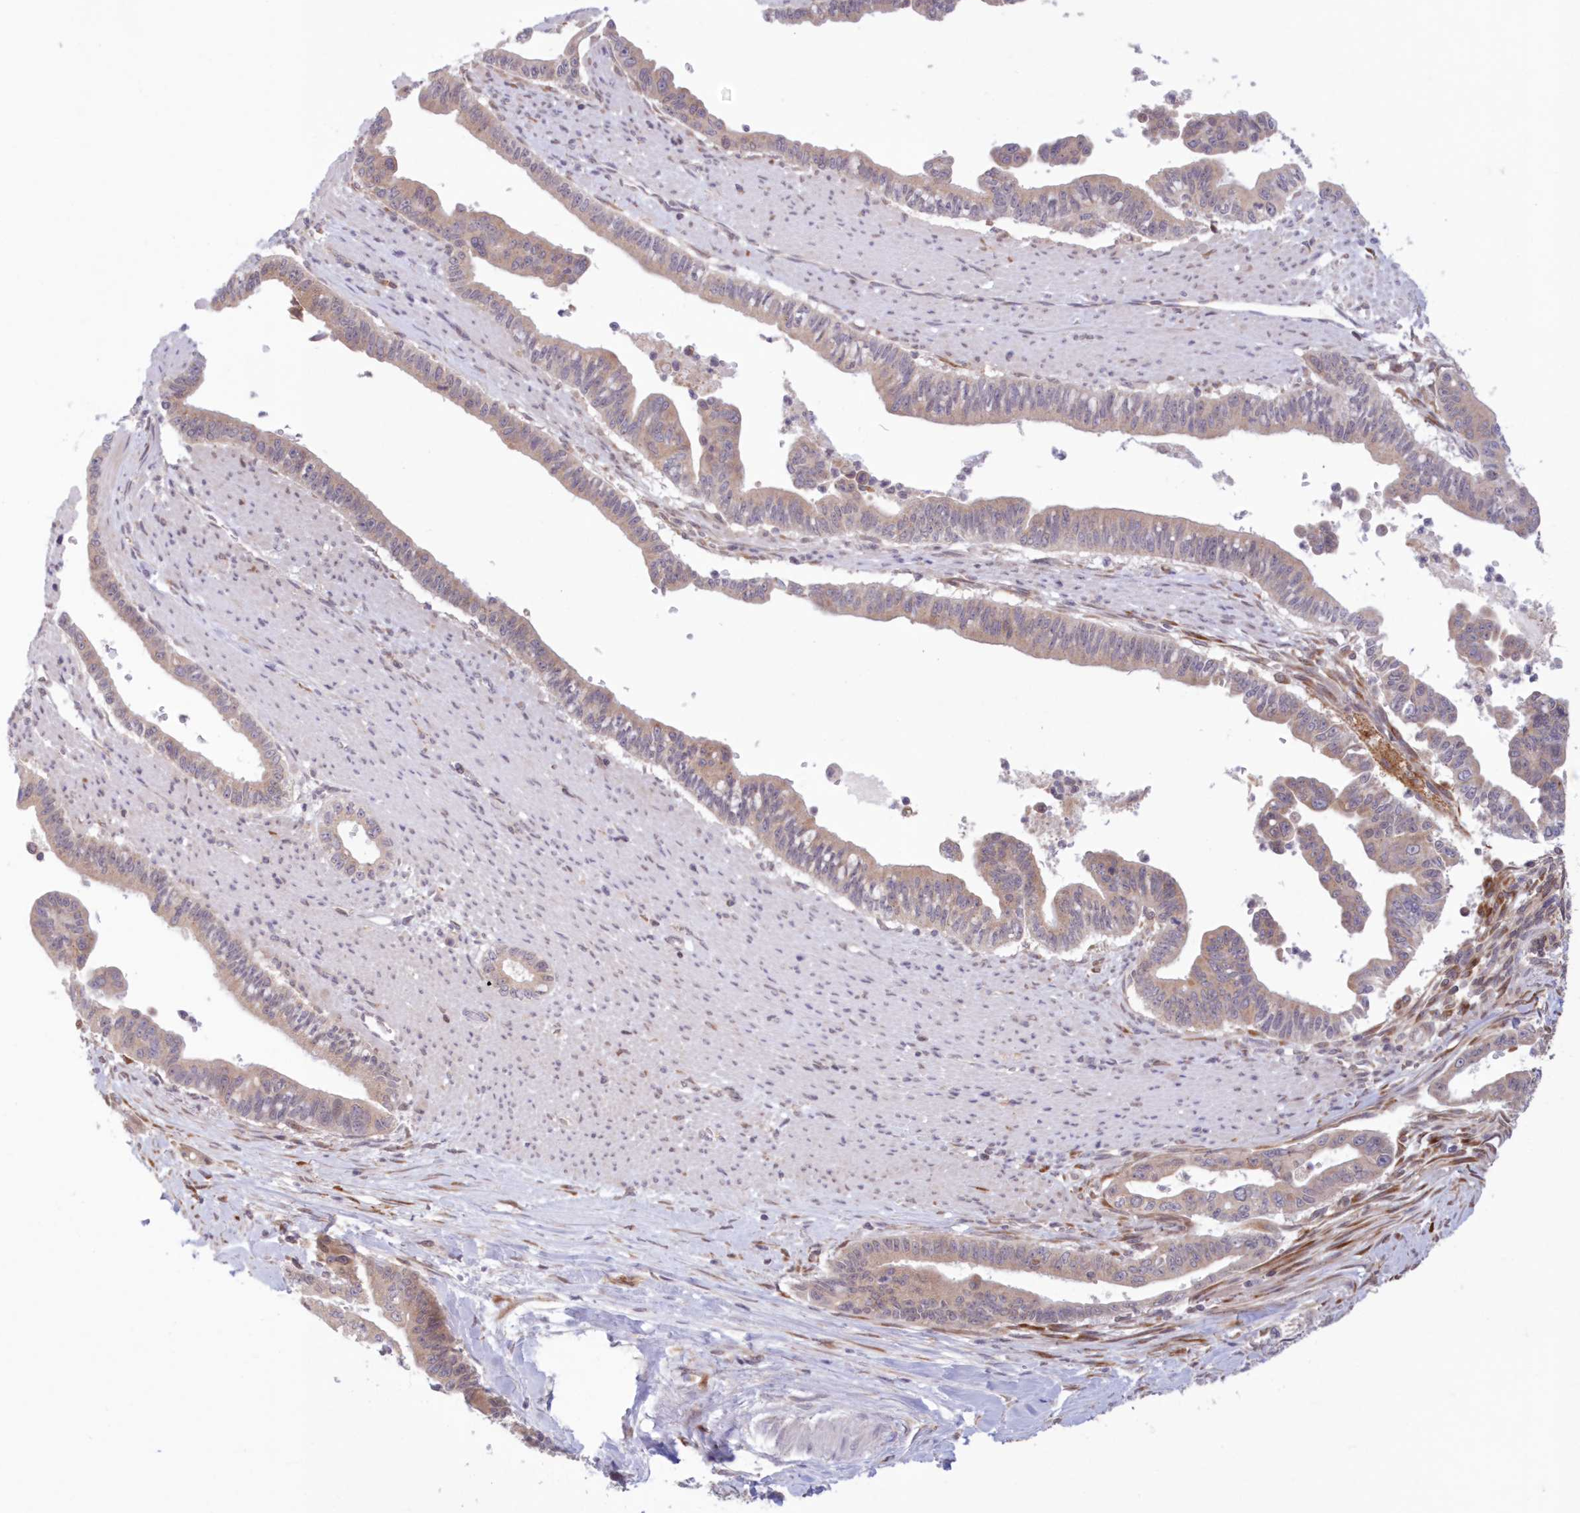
{"staining": {"intensity": "weak", "quantity": ">75%", "location": "cytoplasmic/membranous"}, "tissue": "pancreatic cancer", "cell_type": "Tumor cells", "image_type": "cancer", "snomed": [{"axis": "morphology", "description": "Adenocarcinoma, NOS"}, {"axis": "topography", "description": "Pancreas"}], "caption": "Protein expression analysis of human pancreatic adenocarcinoma reveals weak cytoplasmic/membranous staining in approximately >75% of tumor cells.", "gene": "PCYOX1L", "patient": {"sex": "male", "age": 70}}